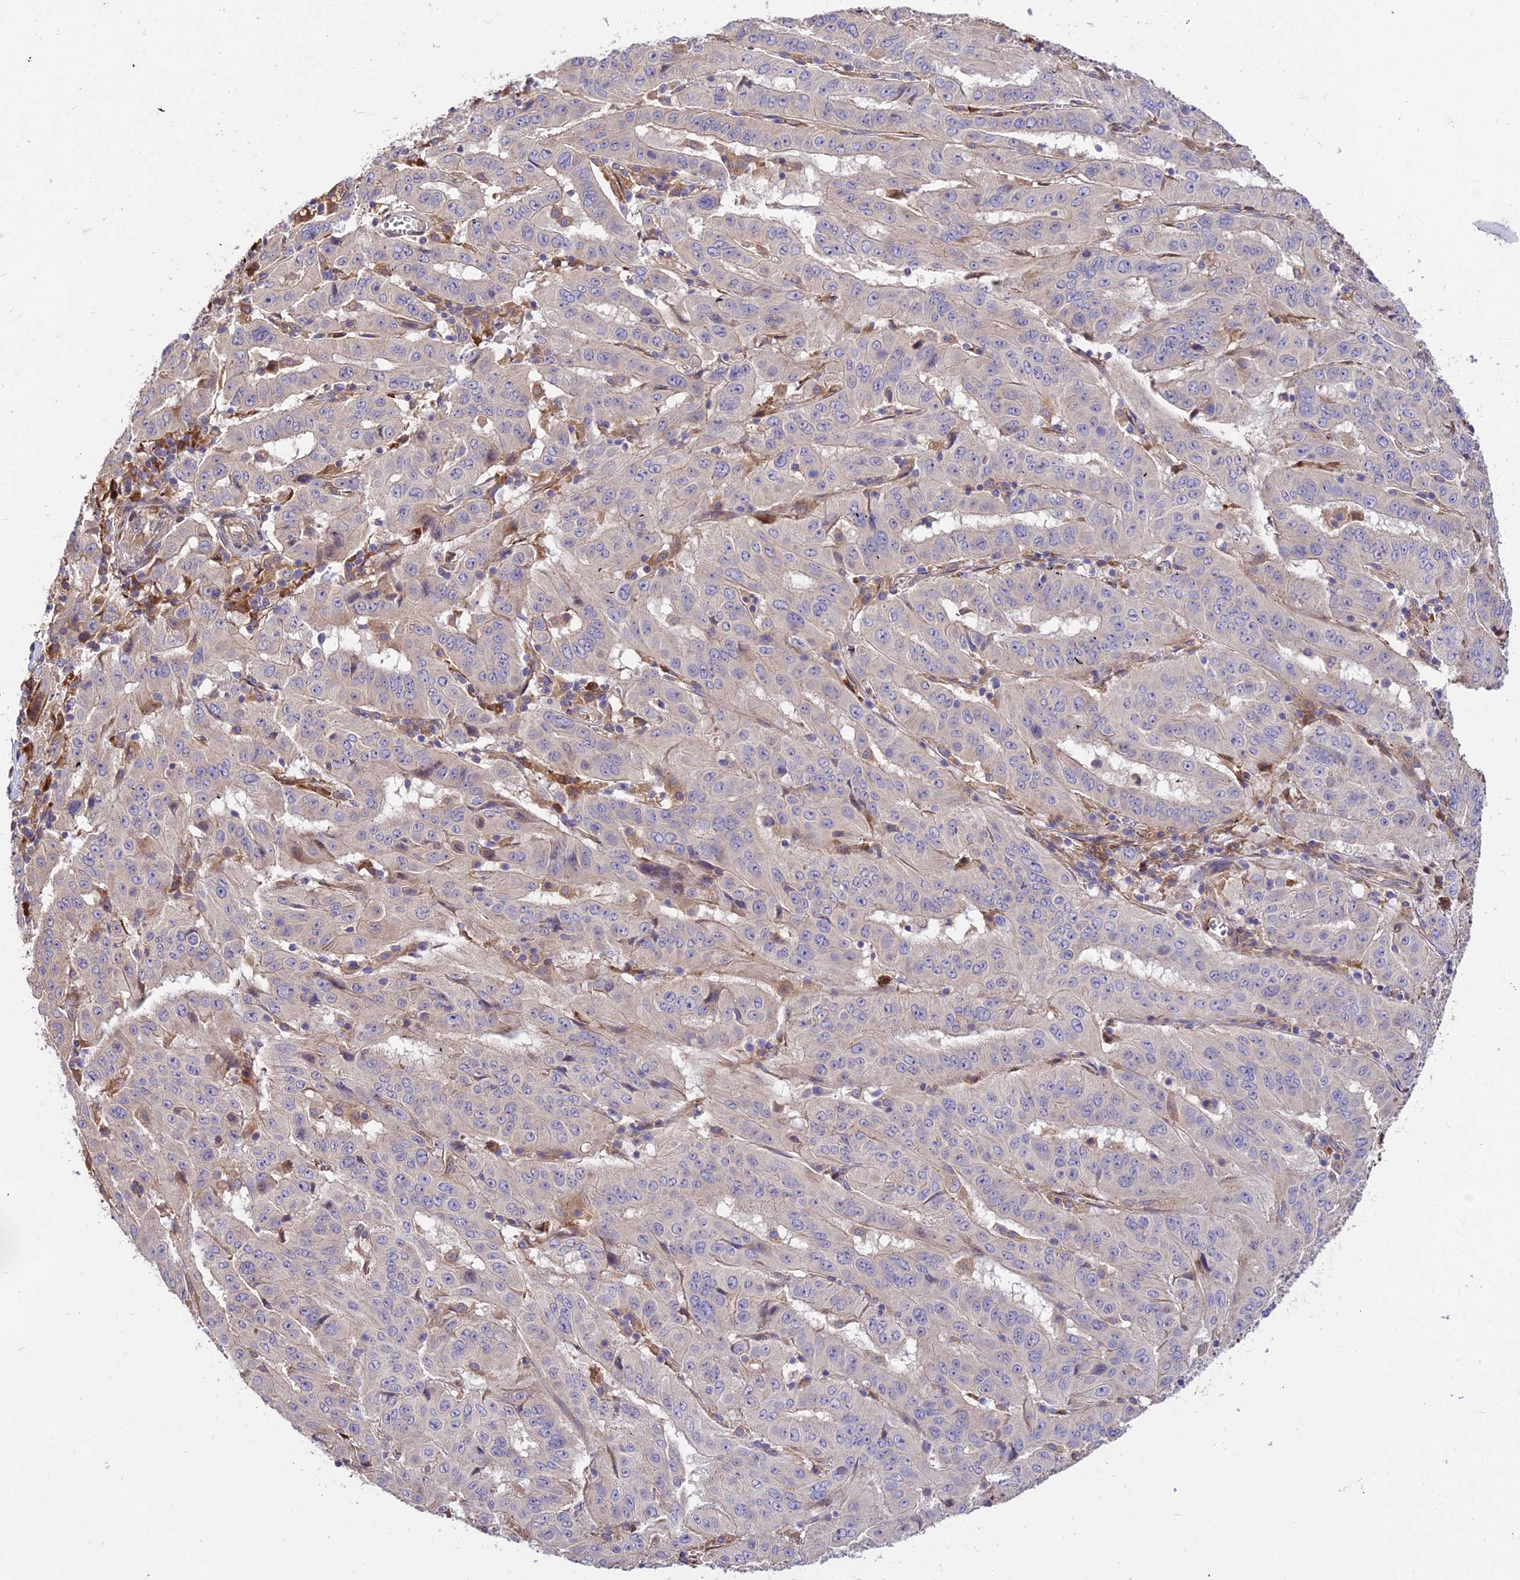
{"staining": {"intensity": "weak", "quantity": "<25%", "location": "cytoplasmic/membranous"}, "tissue": "pancreatic cancer", "cell_type": "Tumor cells", "image_type": "cancer", "snomed": [{"axis": "morphology", "description": "Adenocarcinoma, NOS"}, {"axis": "topography", "description": "Pancreas"}], "caption": "The immunohistochemistry photomicrograph has no significant staining in tumor cells of pancreatic cancer (adenocarcinoma) tissue.", "gene": "ROCK1", "patient": {"sex": "male", "age": 63}}